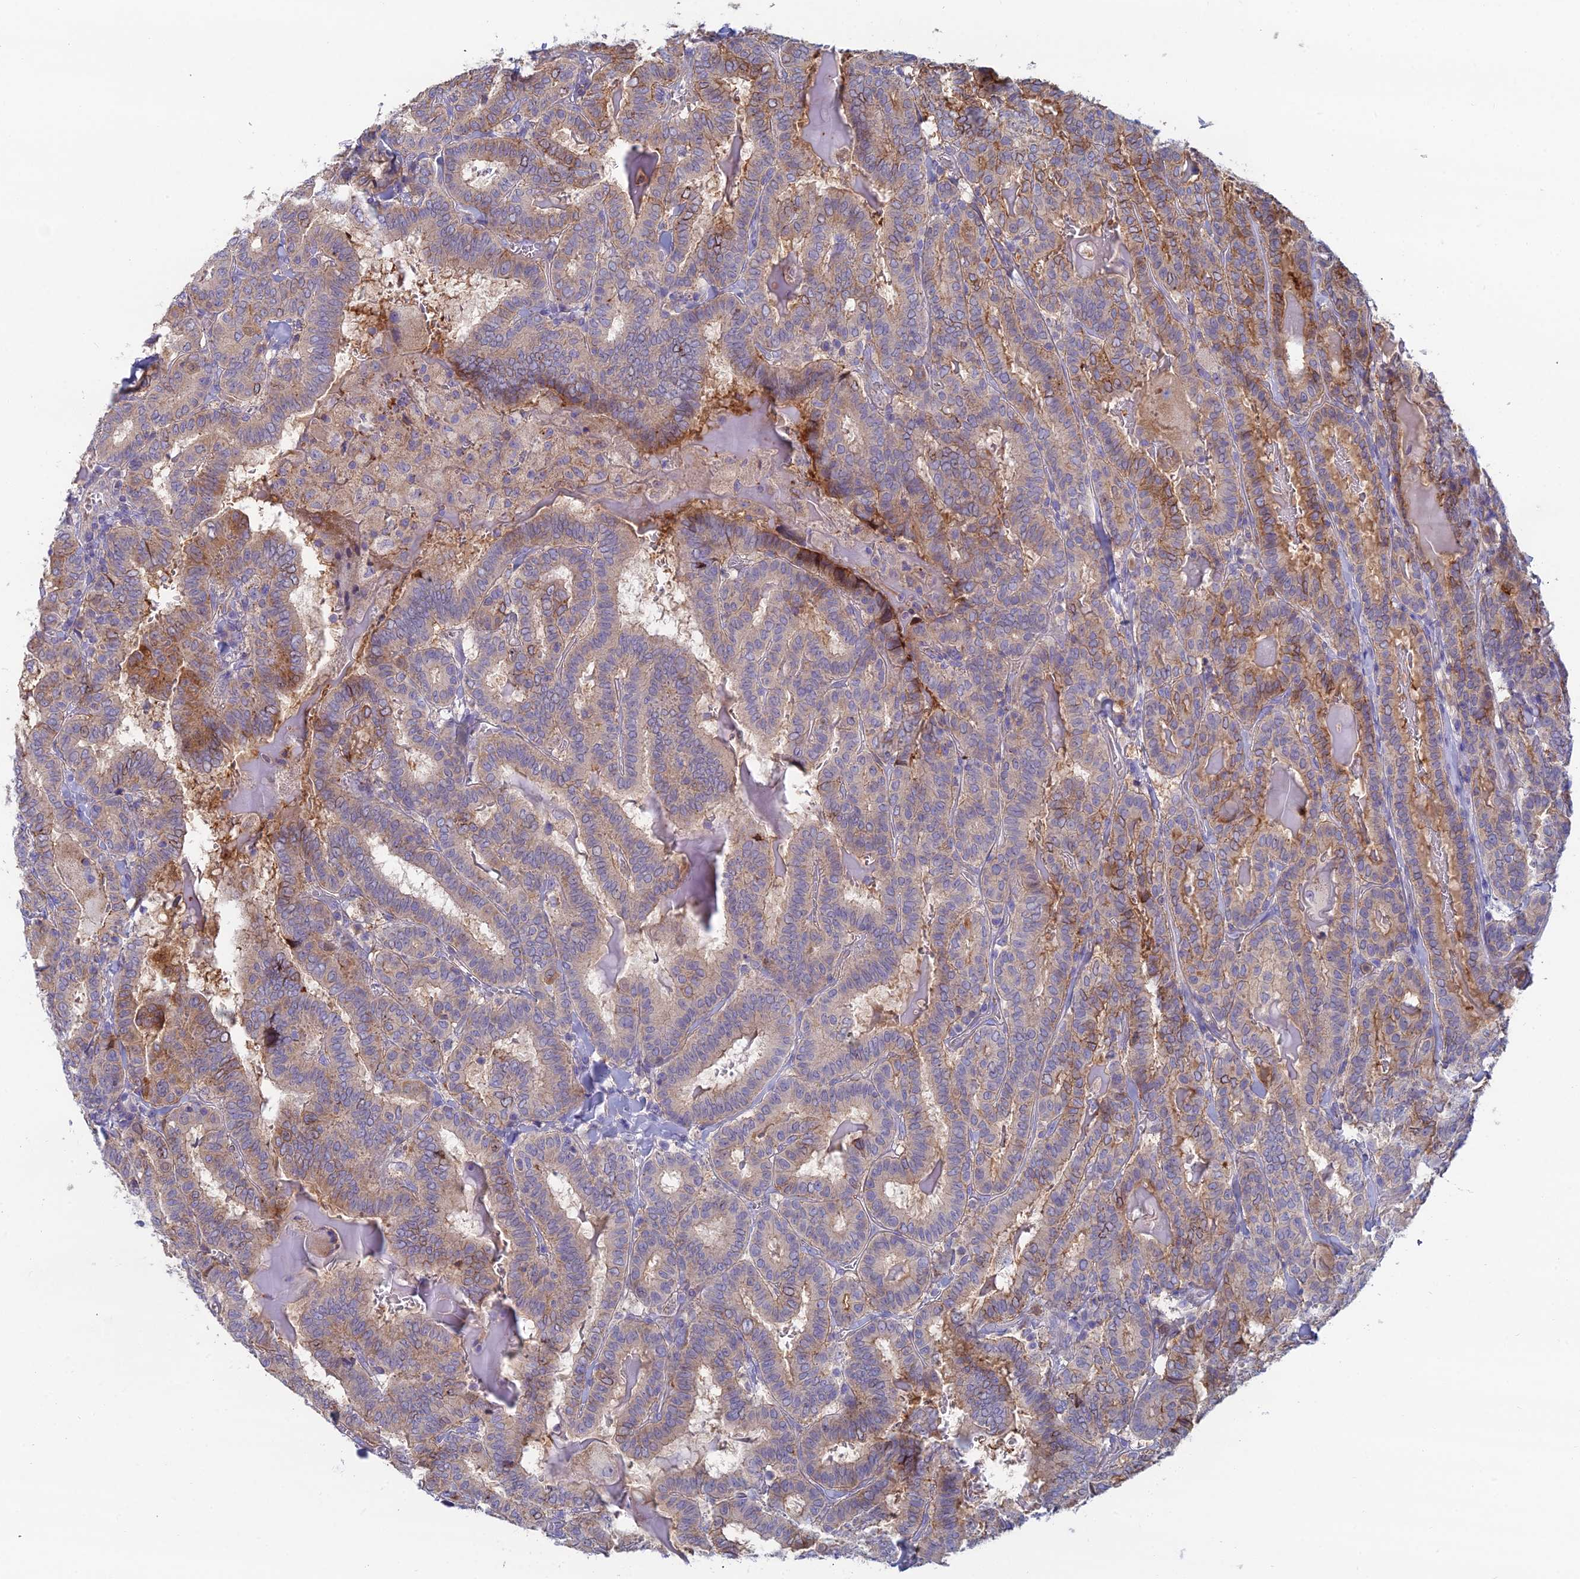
{"staining": {"intensity": "moderate", "quantity": "<25%", "location": "cytoplasmic/membranous"}, "tissue": "thyroid cancer", "cell_type": "Tumor cells", "image_type": "cancer", "snomed": [{"axis": "morphology", "description": "Papillary adenocarcinoma, NOS"}, {"axis": "topography", "description": "Thyroid gland"}], "caption": "Human papillary adenocarcinoma (thyroid) stained for a protein (brown) exhibits moderate cytoplasmic/membranous positive positivity in about <25% of tumor cells.", "gene": "IFTAP", "patient": {"sex": "female", "age": 72}}